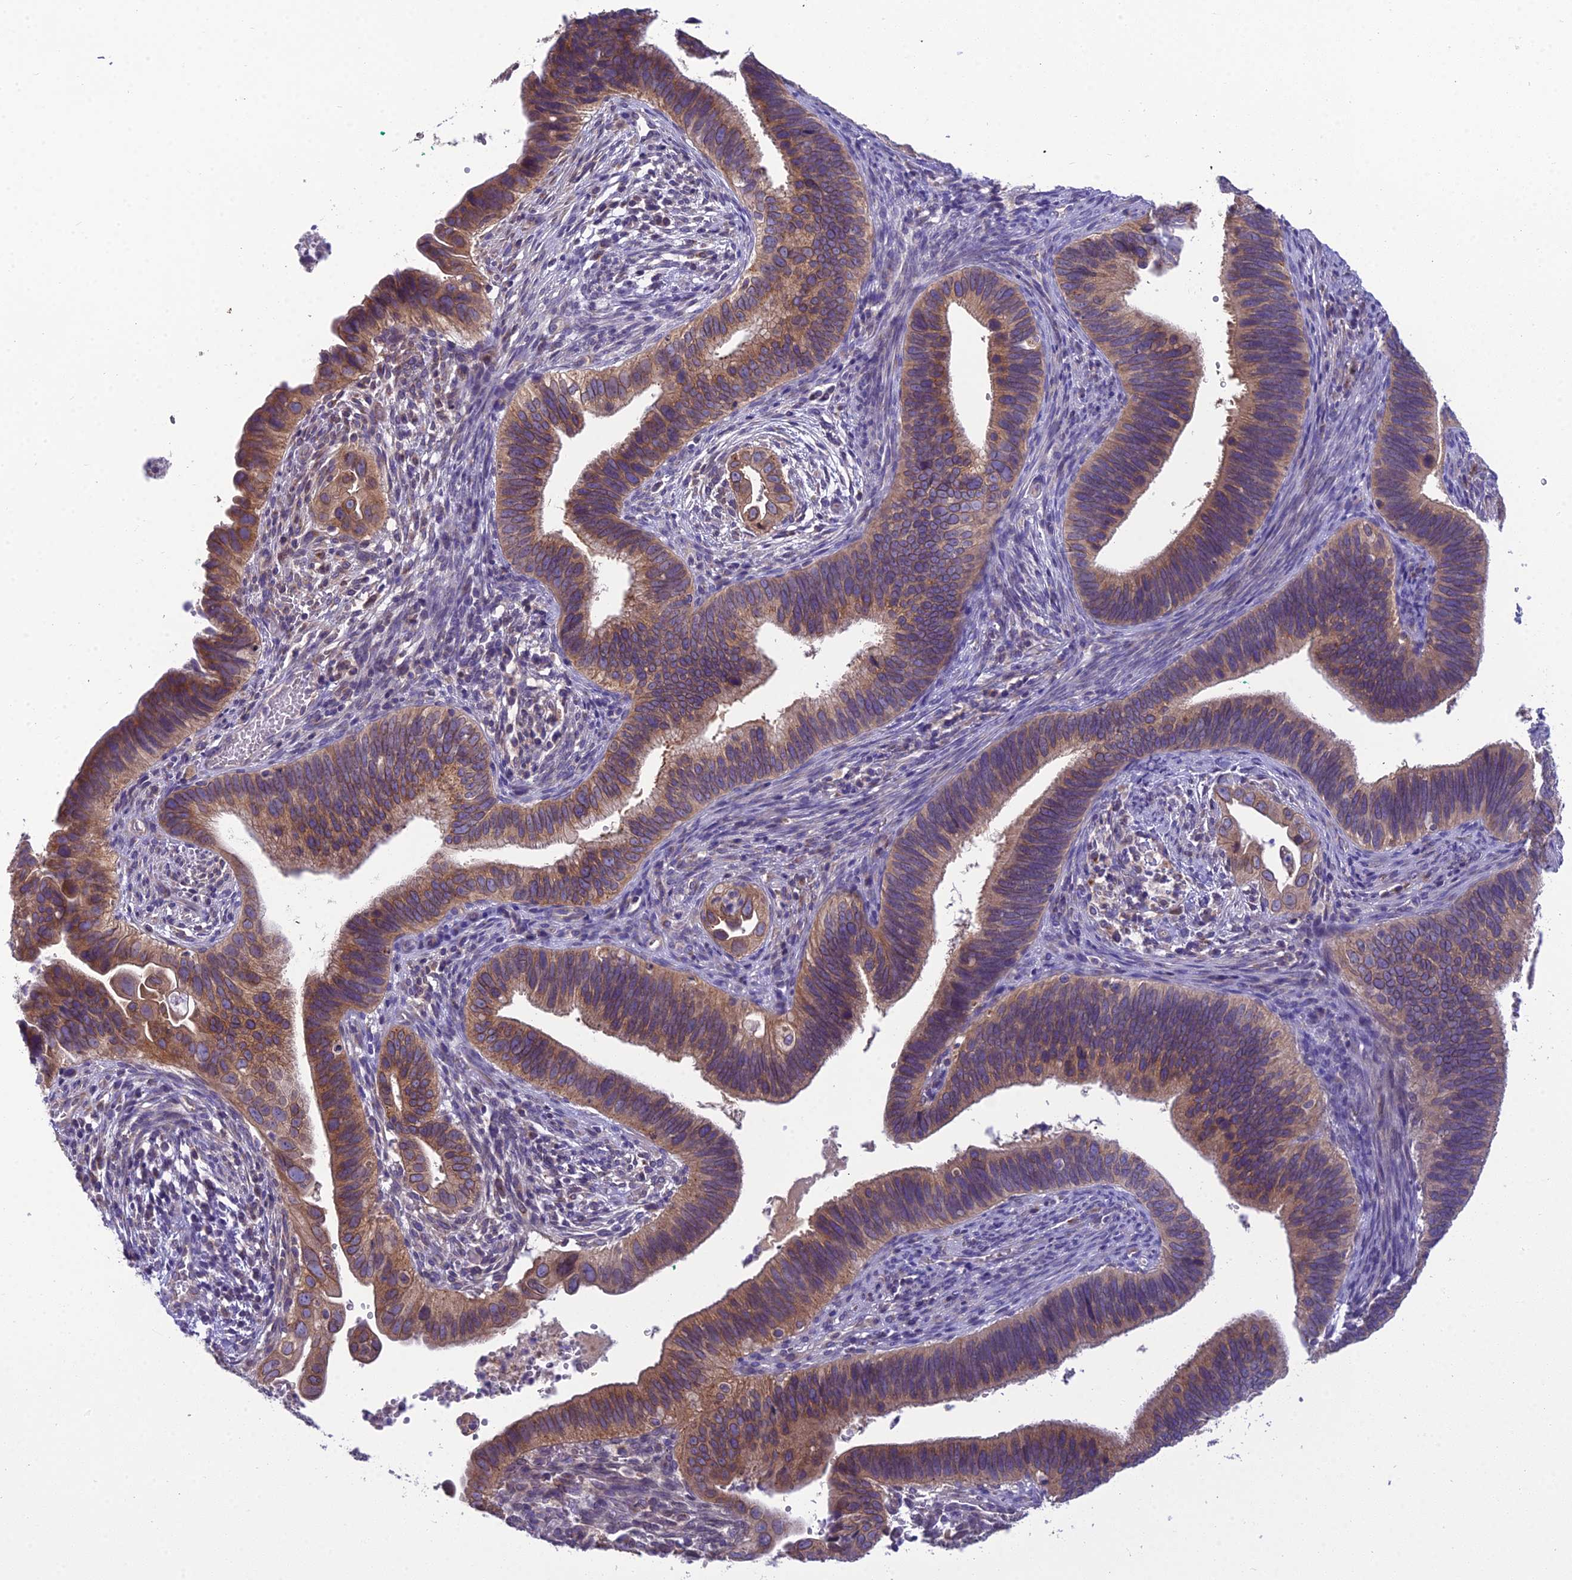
{"staining": {"intensity": "moderate", "quantity": ">75%", "location": "cytoplasmic/membranous"}, "tissue": "cervical cancer", "cell_type": "Tumor cells", "image_type": "cancer", "snomed": [{"axis": "morphology", "description": "Adenocarcinoma, NOS"}, {"axis": "topography", "description": "Cervix"}], "caption": "The photomicrograph reveals staining of cervical cancer (adenocarcinoma), revealing moderate cytoplasmic/membranous protein staining (brown color) within tumor cells.", "gene": "GOLPH3", "patient": {"sex": "female", "age": 42}}